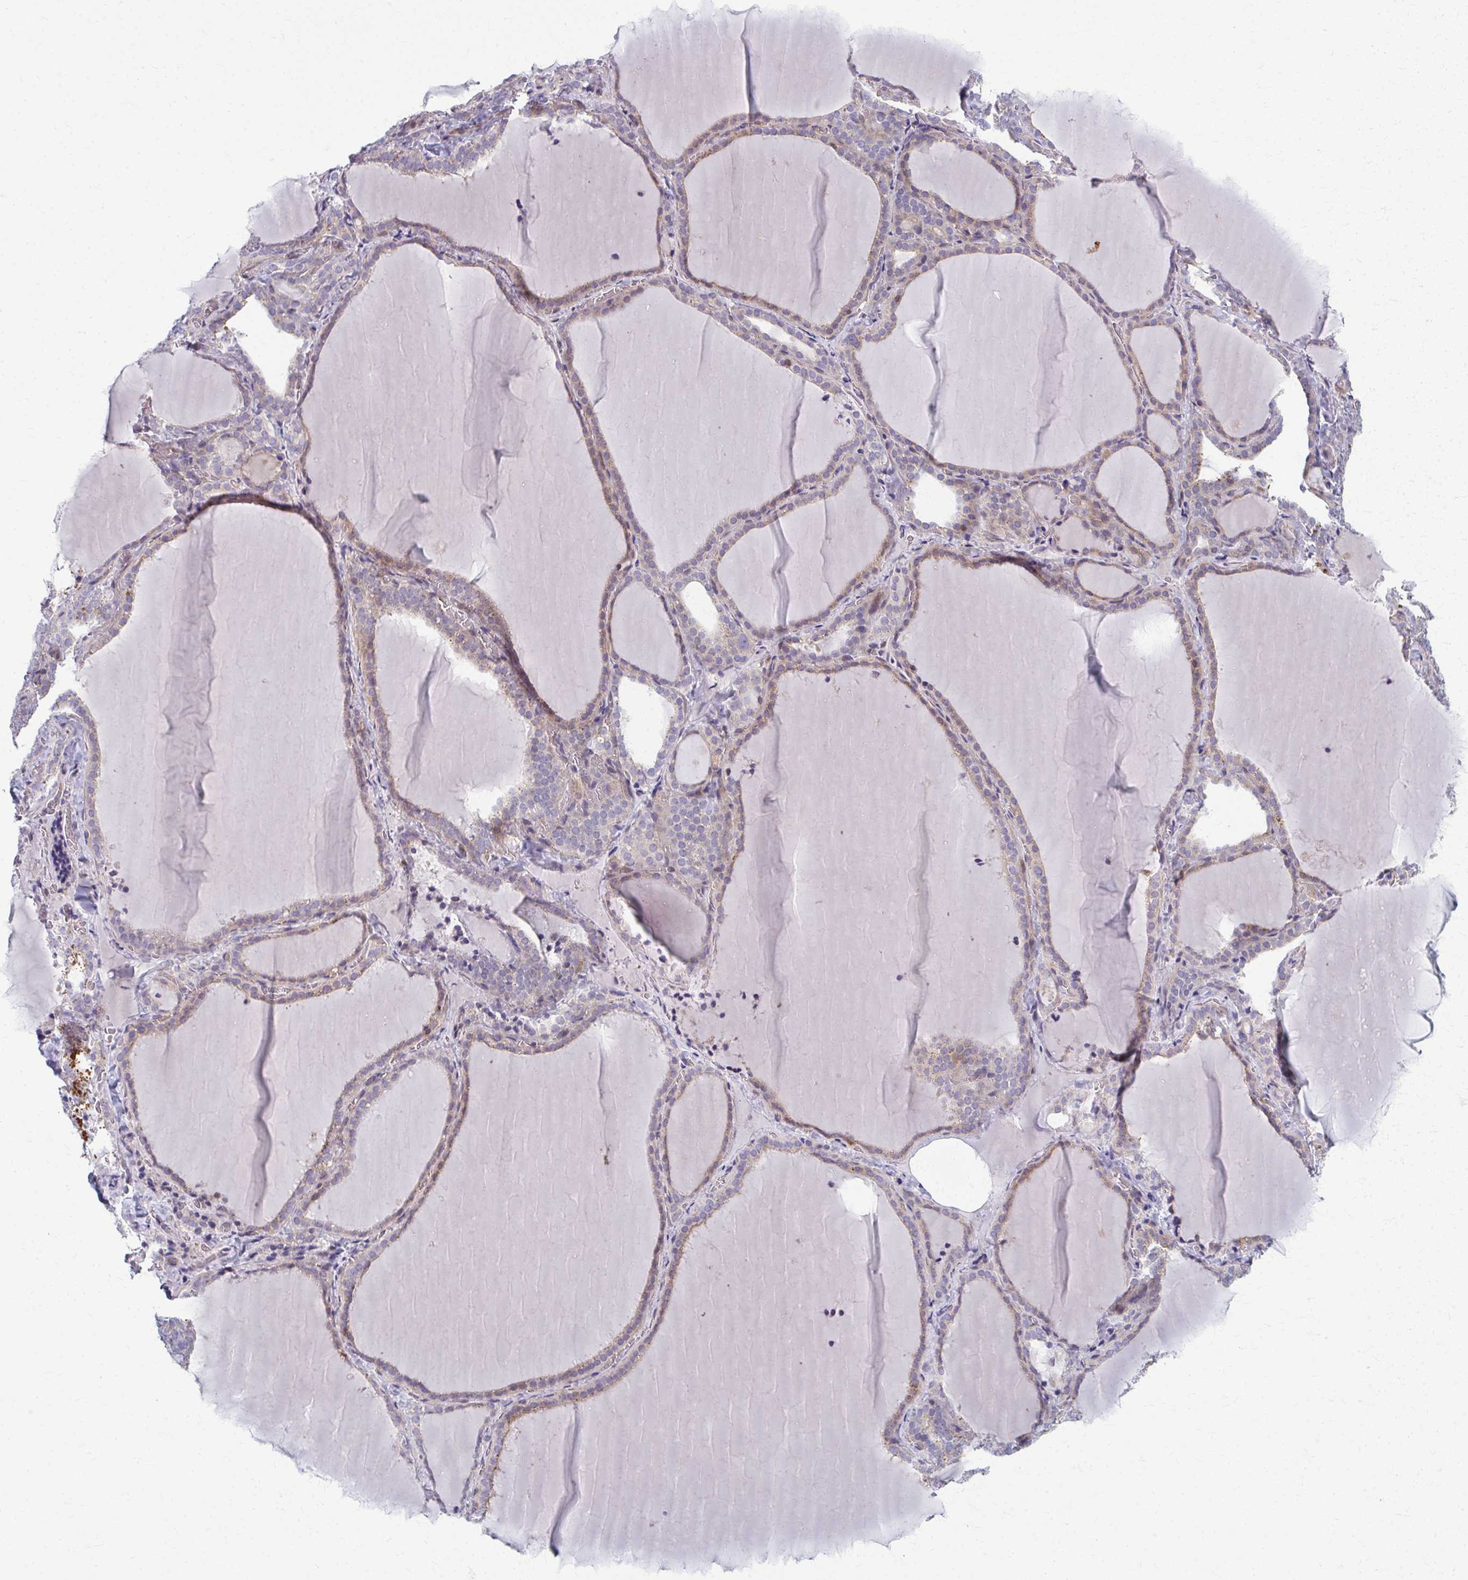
{"staining": {"intensity": "weak", "quantity": "25%-75%", "location": "cytoplasmic/membranous"}, "tissue": "thyroid gland", "cell_type": "Glandular cells", "image_type": "normal", "snomed": [{"axis": "morphology", "description": "Normal tissue, NOS"}, {"axis": "topography", "description": "Thyroid gland"}], "caption": "A micrograph showing weak cytoplasmic/membranous expression in about 25%-75% of glandular cells in unremarkable thyroid gland, as visualized by brown immunohistochemical staining.", "gene": "EID2B", "patient": {"sex": "female", "age": 22}}